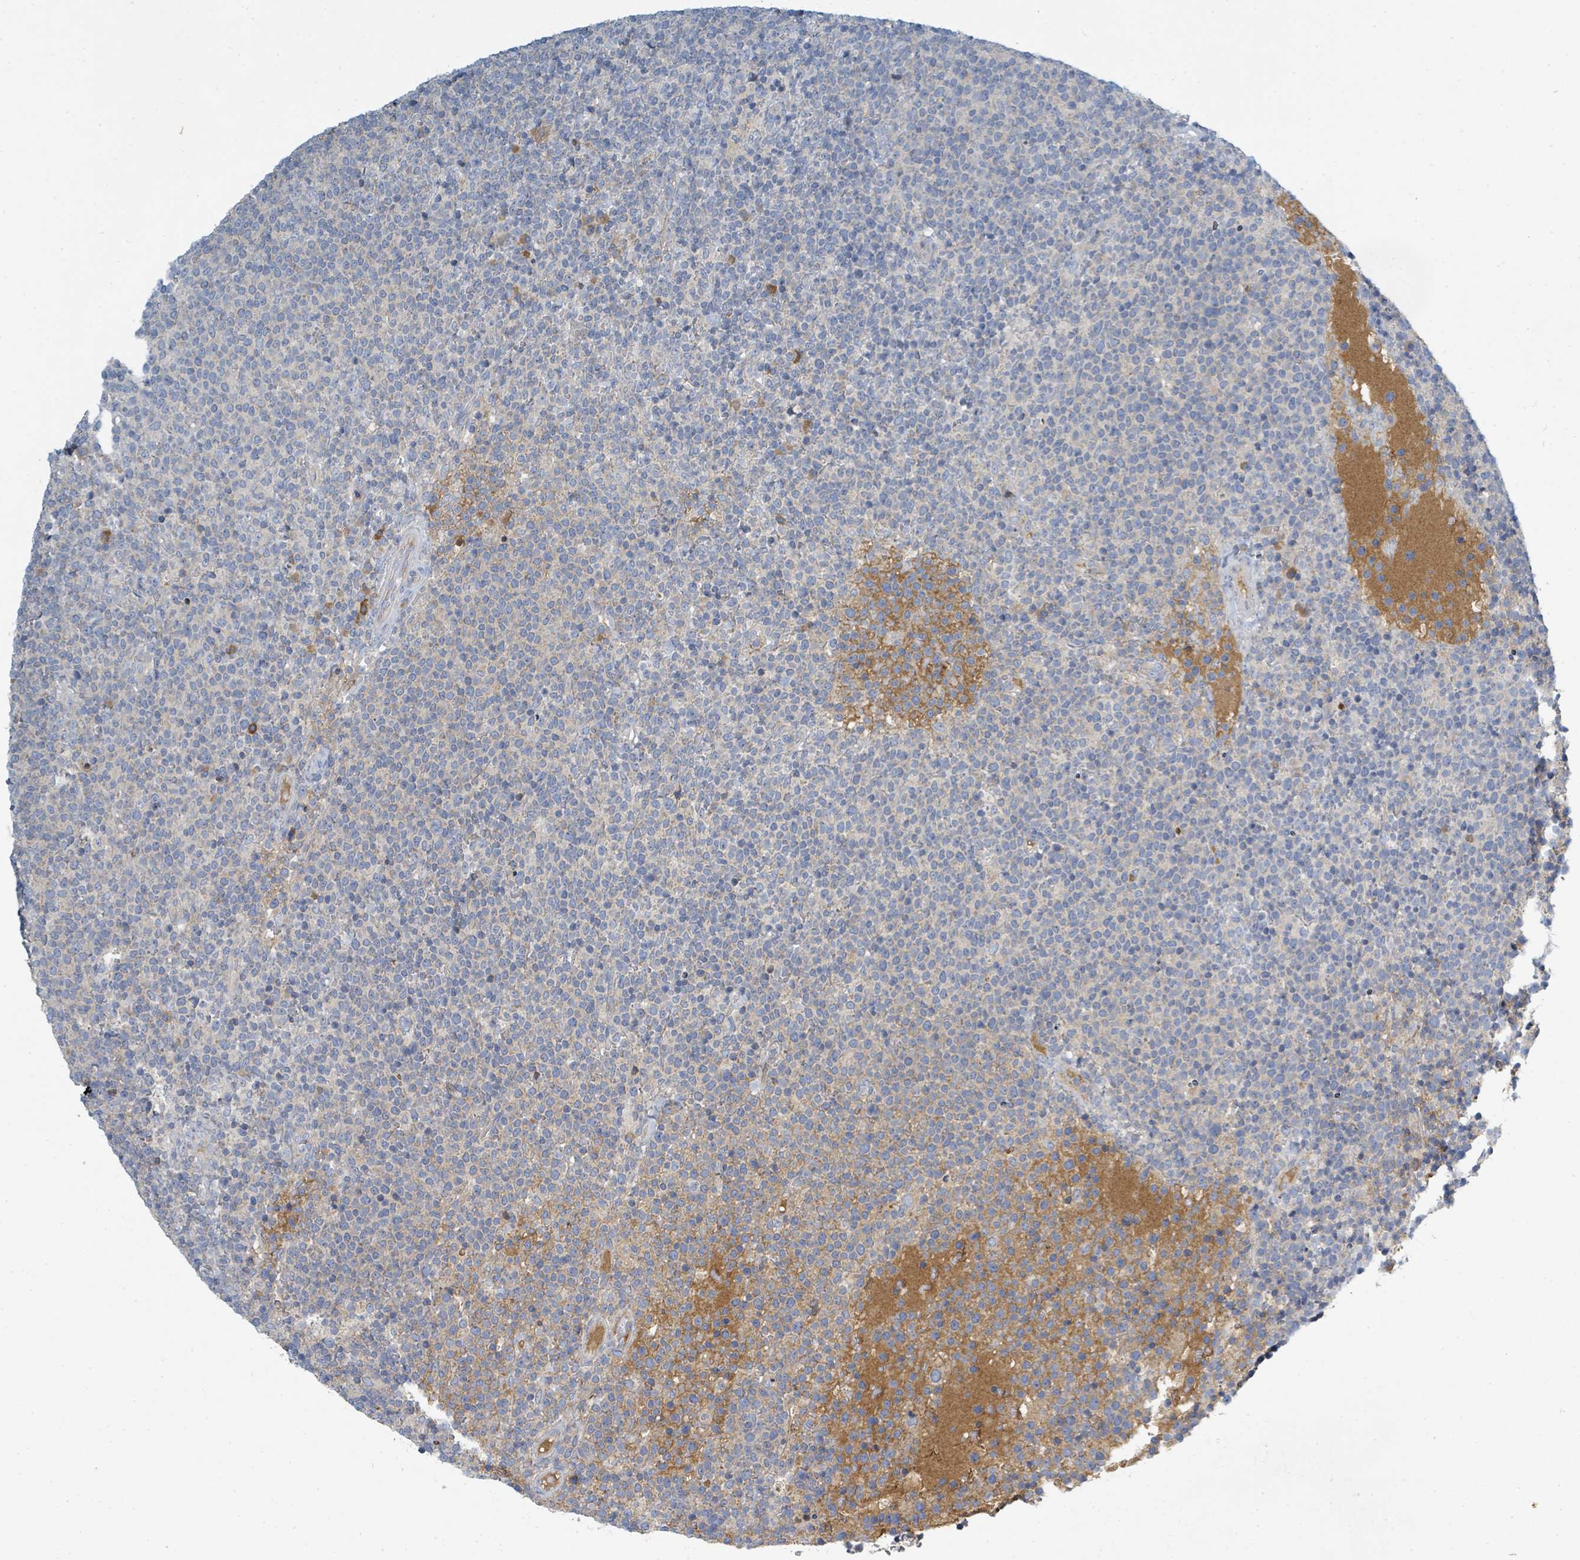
{"staining": {"intensity": "strong", "quantity": "<25%", "location": "cytoplasmic/membranous"}, "tissue": "lymphoma", "cell_type": "Tumor cells", "image_type": "cancer", "snomed": [{"axis": "morphology", "description": "Malignant lymphoma, non-Hodgkin's type, High grade"}, {"axis": "topography", "description": "Lymph node"}], "caption": "Immunohistochemistry (IHC) micrograph of lymphoma stained for a protein (brown), which reveals medium levels of strong cytoplasmic/membranous expression in about <25% of tumor cells.", "gene": "SLC25A23", "patient": {"sex": "male", "age": 61}}